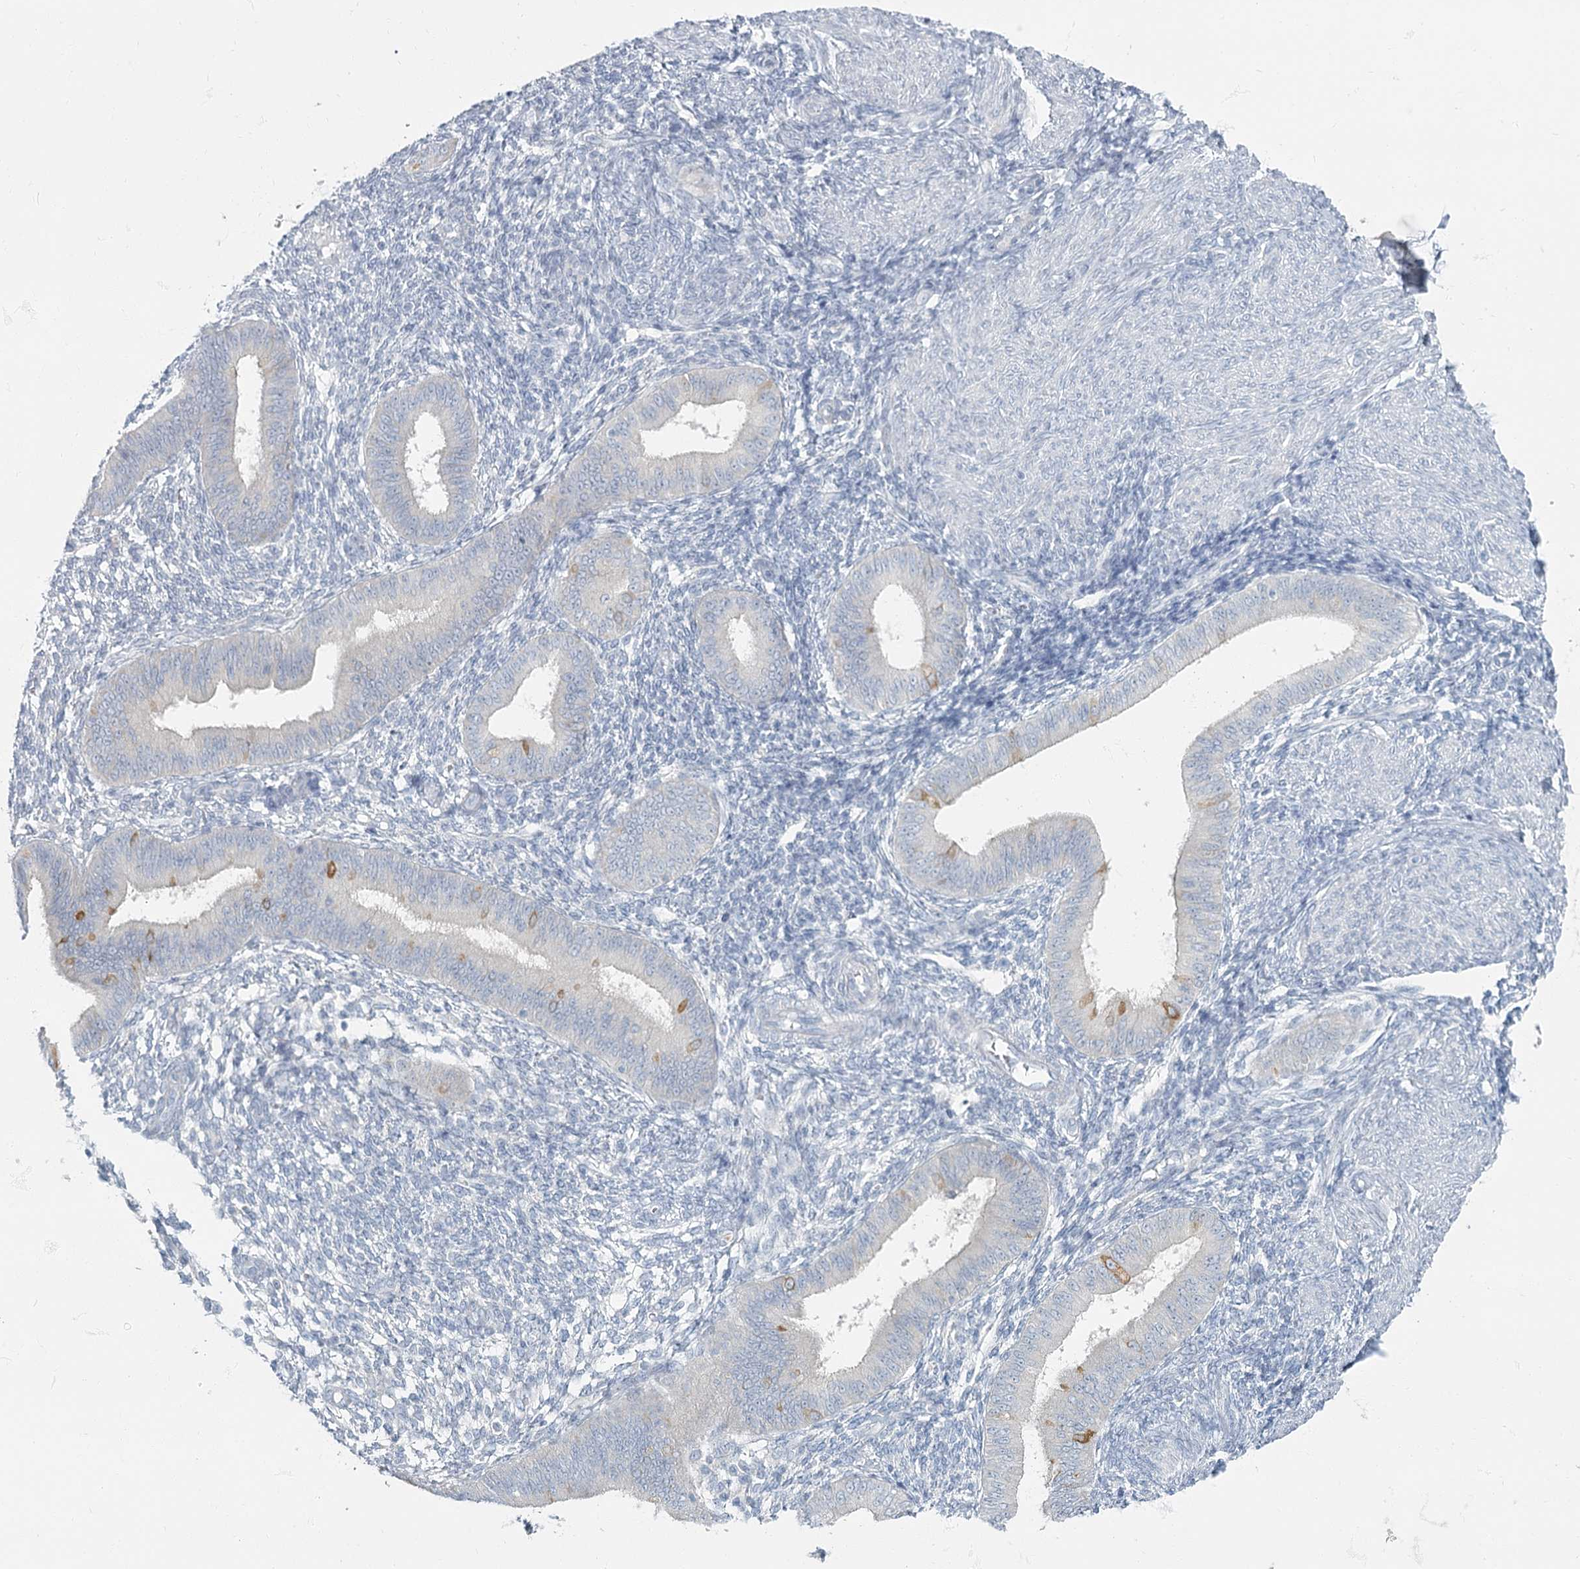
{"staining": {"intensity": "negative", "quantity": "none", "location": "none"}, "tissue": "endometrium", "cell_type": "Cells in endometrial stroma", "image_type": "normal", "snomed": [{"axis": "morphology", "description": "Normal tissue, NOS"}, {"axis": "topography", "description": "Uterus"}, {"axis": "topography", "description": "Endometrium"}], "caption": "DAB immunohistochemical staining of unremarkable endometrium demonstrates no significant expression in cells in endometrial stroma. (DAB immunohistochemistry (IHC) with hematoxylin counter stain).", "gene": "FAM110C", "patient": {"sex": "female", "age": 48}}